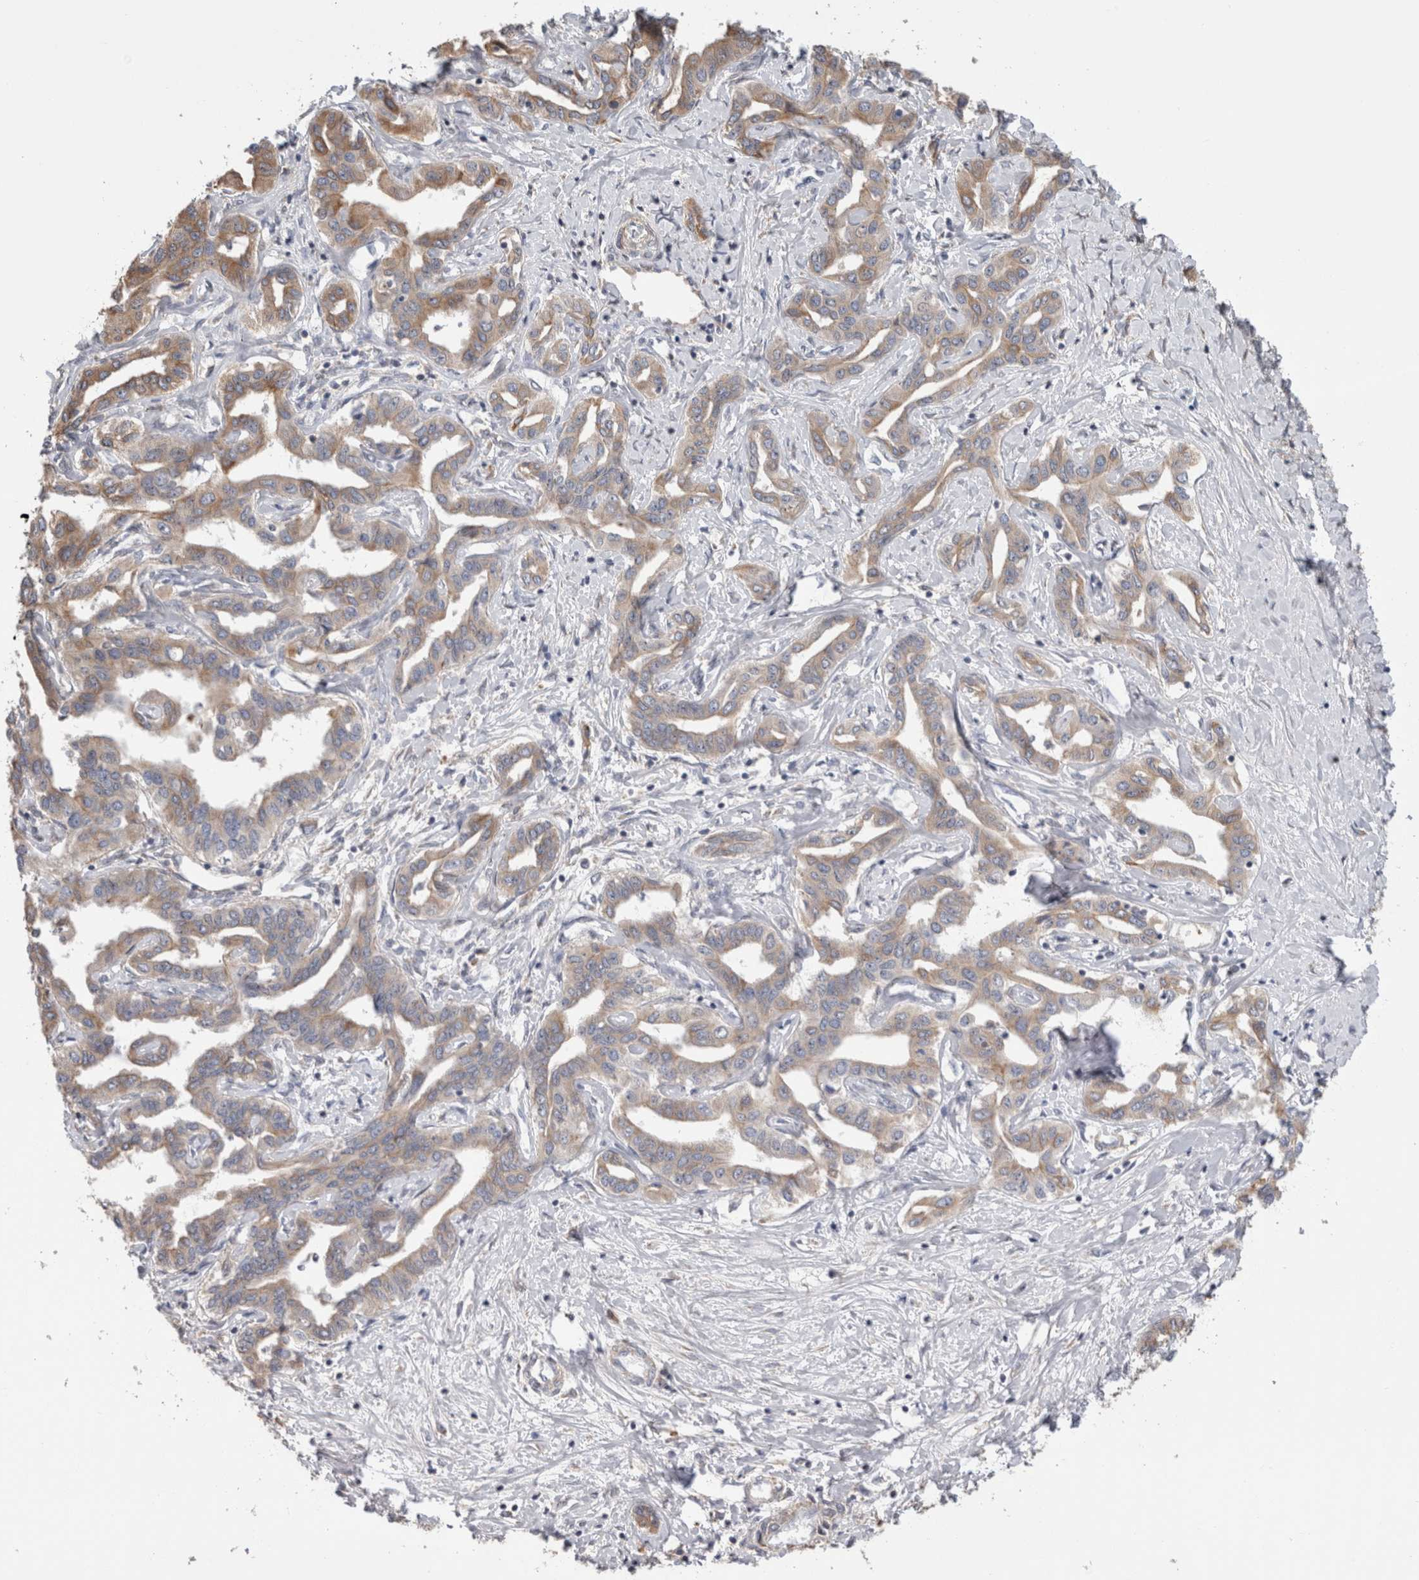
{"staining": {"intensity": "weak", "quantity": ">75%", "location": "cytoplasmic/membranous"}, "tissue": "liver cancer", "cell_type": "Tumor cells", "image_type": "cancer", "snomed": [{"axis": "morphology", "description": "Cholangiocarcinoma"}, {"axis": "topography", "description": "Liver"}], "caption": "Weak cytoplasmic/membranous protein staining is present in about >75% of tumor cells in cholangiocarcinoma (liver). (Brightfield microscopy of DAB IHC at high magnification).", "gene": "SMAP2", "patient": {"sex": "male", "age": 59}}